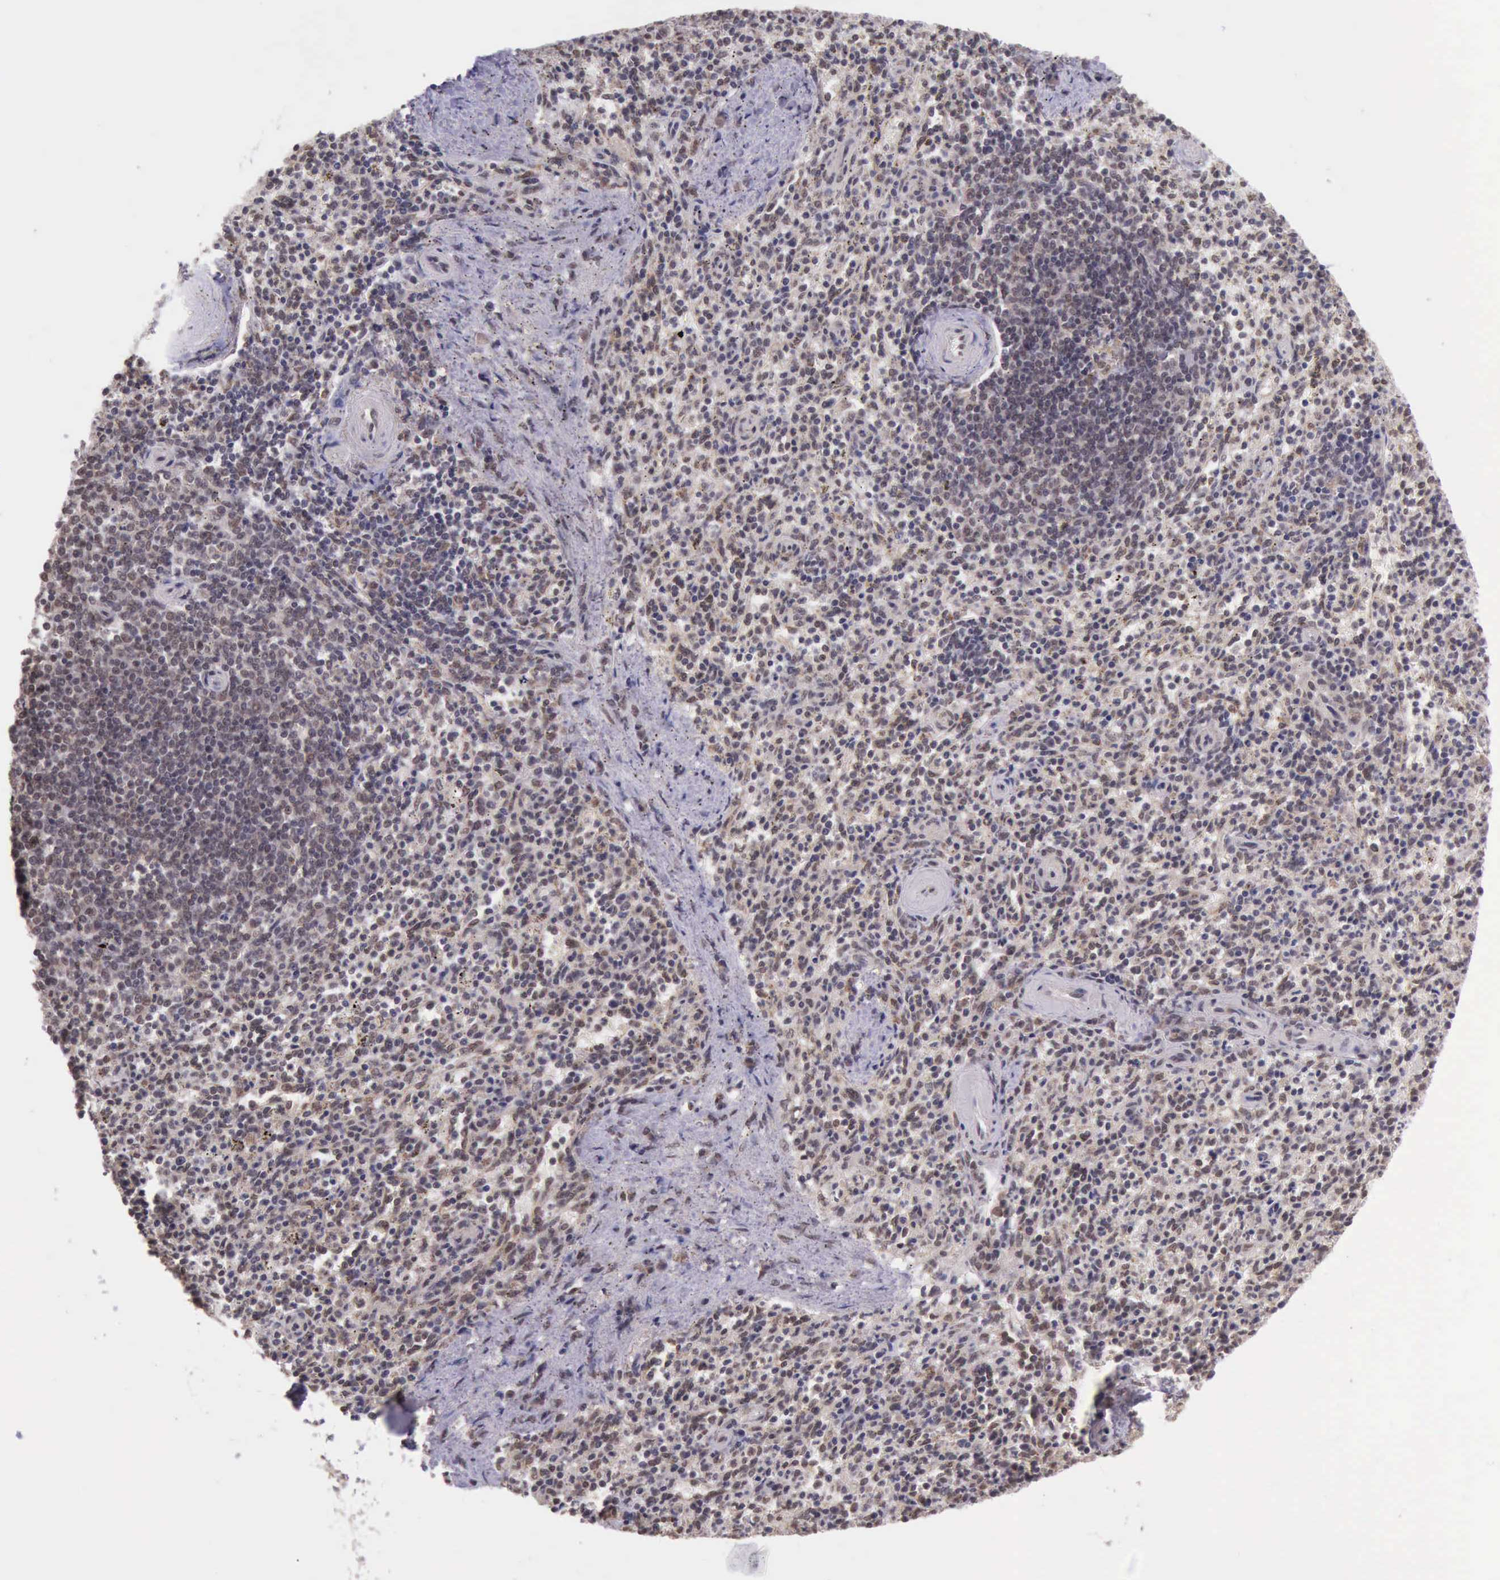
{"staining": {"intensity": "moderate", "quantity": ">75%", "location": "nuclear"}, "tissue": "spleen", "cell_type": "Cells in red pulp", "image_type": "normal", "snomed": [{"axis": "morphology", "description": "Normal tissue, NOS"}, {"axis": "topography", "description": "Spleen"}], "caption": "A high-resolution image shows IHC staining of benign spleen, which exhibits moderate nuclear positivity in about >75% of cells in red pulp. (DAB (3,3'-diaminobenzidine) IHC, brown staining for protein, blue staining for nuclei).", "gene": "PRPF39", "patient": {"sex": "male", "age": 72}}